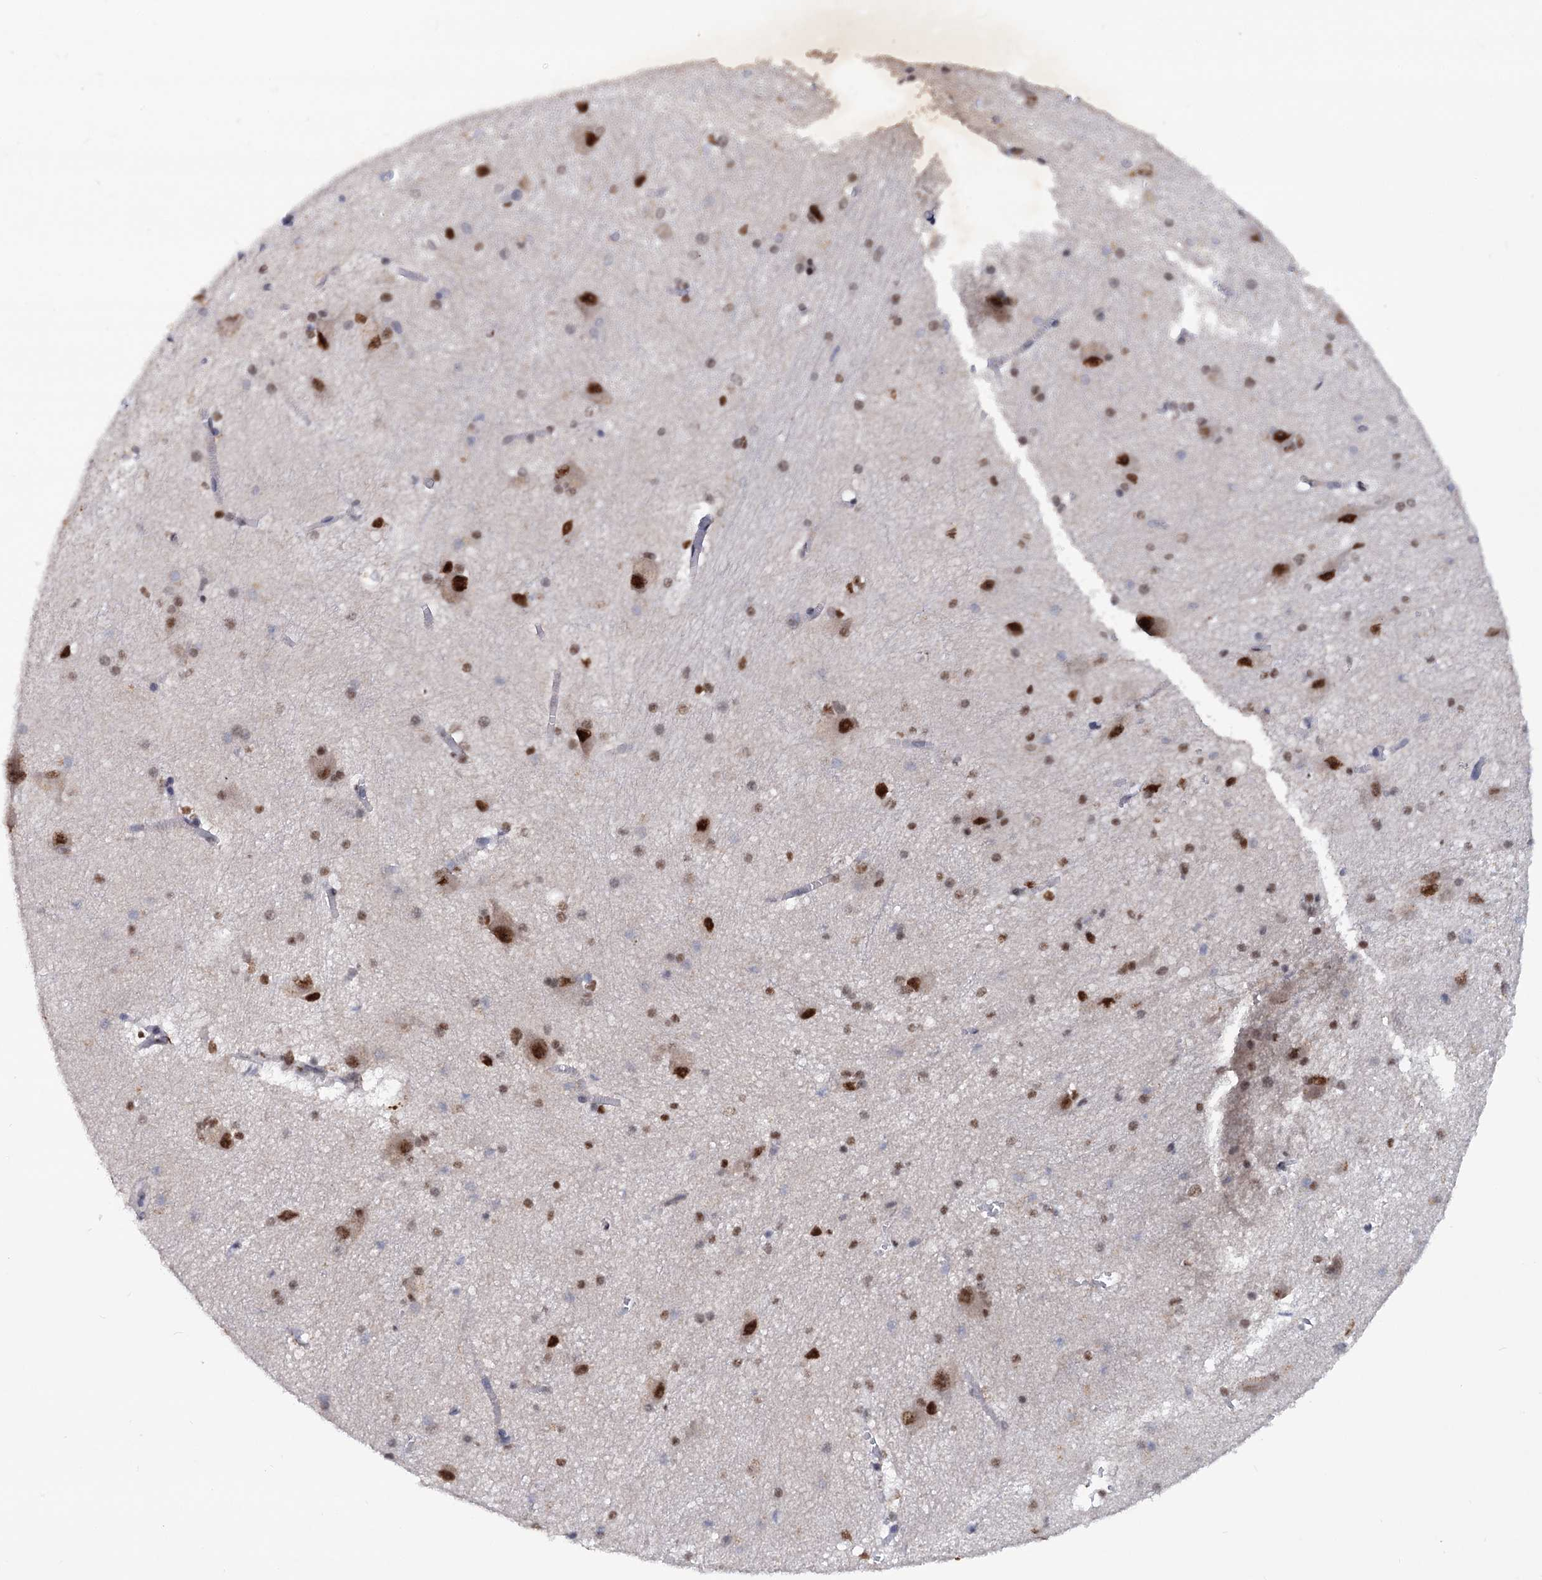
{"staining": {"intensity": "strong", "quantity": "<25%", "location": "cytoplasmic/membranous,nuclear"}, "tissue": "caudate", "cell_type": "Glial cells", "image_type": "normal", "snomed": [{"axis": "morphology", "description": "Normal tissue, NOS"}, {"axis": "topography", "description": "Lateral ventricle wall"}], "caption": "The micrograph reveals staining of normal caudate, revealing strong cytoplasmic/membranous,nuclear protein staining (brown color) within glial cells. Using DAB (3,3'-diaminobenzidine) (brown) and hematoxylin (blue) stains, captured at high magnification using brightfield microscopy.", "gene": "TBC1D12", "patient": {"sex": "male", "age": 37}}